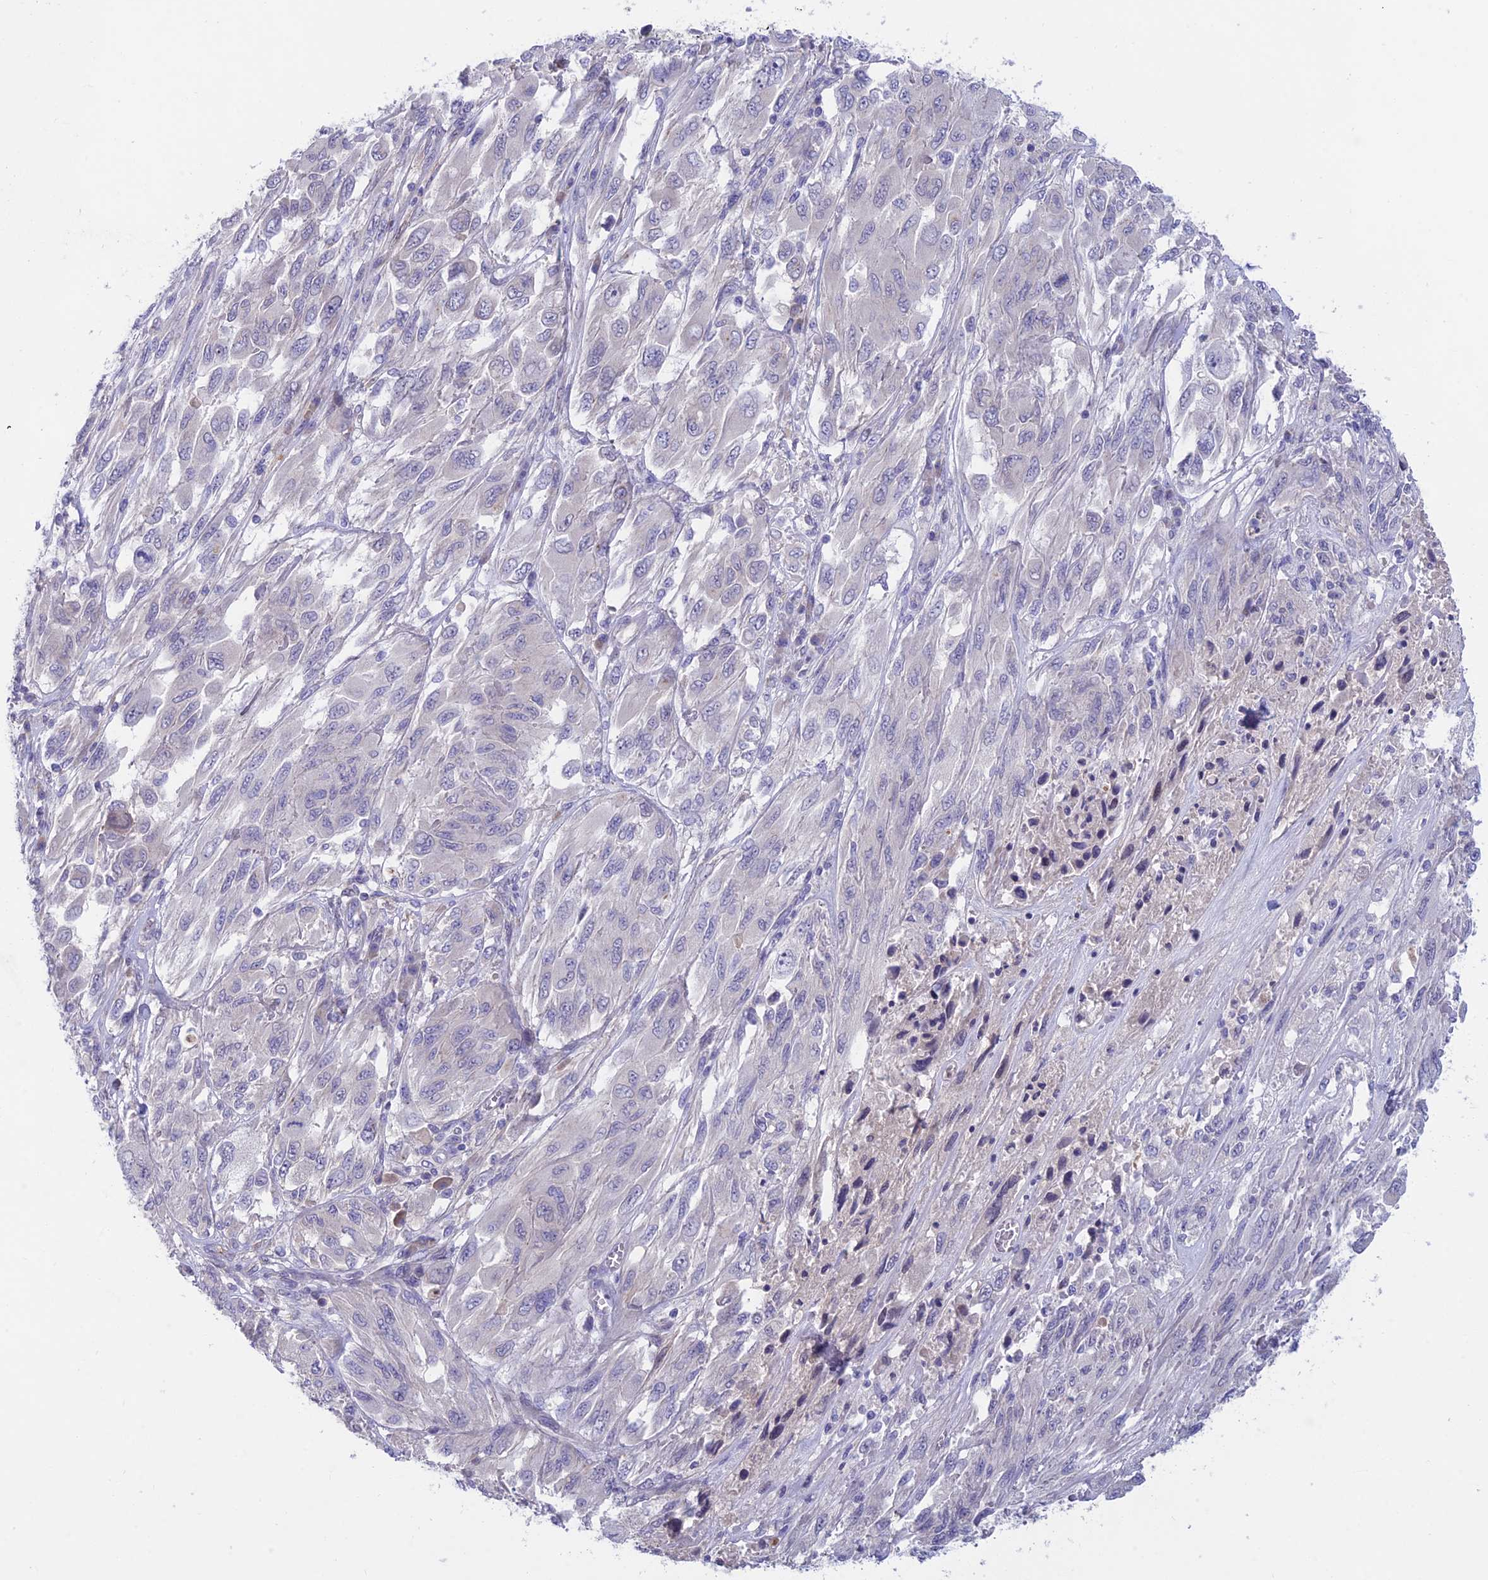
{"staining": {"intensity": "negative", "quantity": "none", "location": "none"}, "tissue": "melanoma", "cell_type": "Tumor cells", "image_type": "cancer", "snomed": [{"axis": "morphology", "description": "Malignant melanoma, NOS"}, {"axis": "topography", "description": "Skin"}], "caption": "Immunohistochemistry photomicrograph of melanoma stained for a protein (brown), which displays no positivity in tumor cells. Nuclei are stained in blue.", "gene": "XPO7", "patient": {"sex": "female", "age": 91}}